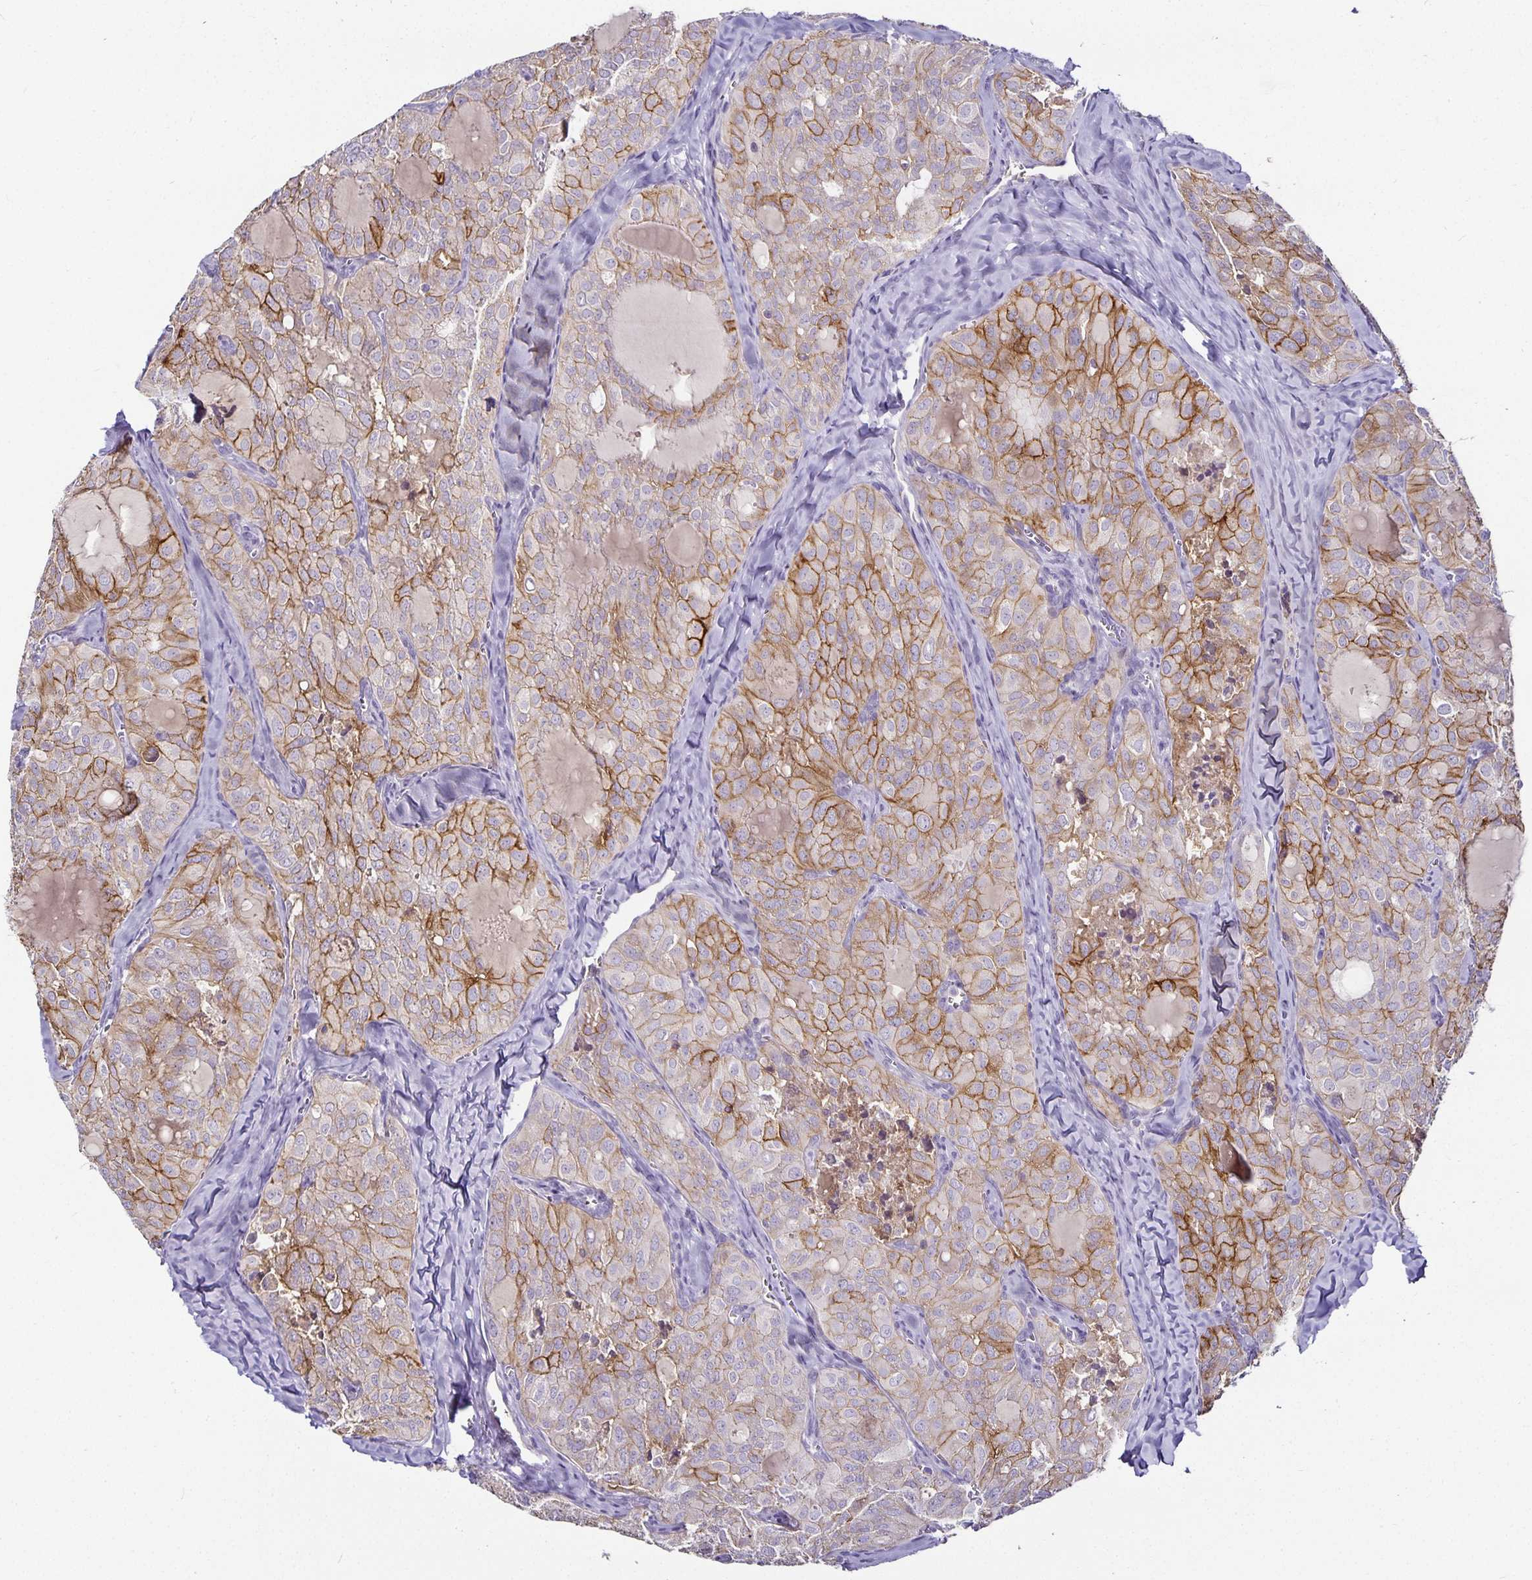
{"staining": {"intensity": "moderate", "quantity": "25%-75%", "location": "cytoplasmic/membranous"}, "tissue": "thyroid cancer", "cell_type": "Tumor cells", "image_type": "cancer", "snomed": [{"axis": "morphology", "description": "Follicular adenoma carcinoma, NOS"}, {"axis": "topography", "description": "Thyroid gland"}], "caption": "Protein expression analysis of thyroid follicular adenoma carcinoma exhibits moderate cytoplasmic/membranous staining in about 25%-75% of tumor cells. The protein of interest is shown in brown color, while the nuclei are stained blue.", "gene": "CA12", "patient": {"sex": "male", "age": 75}}